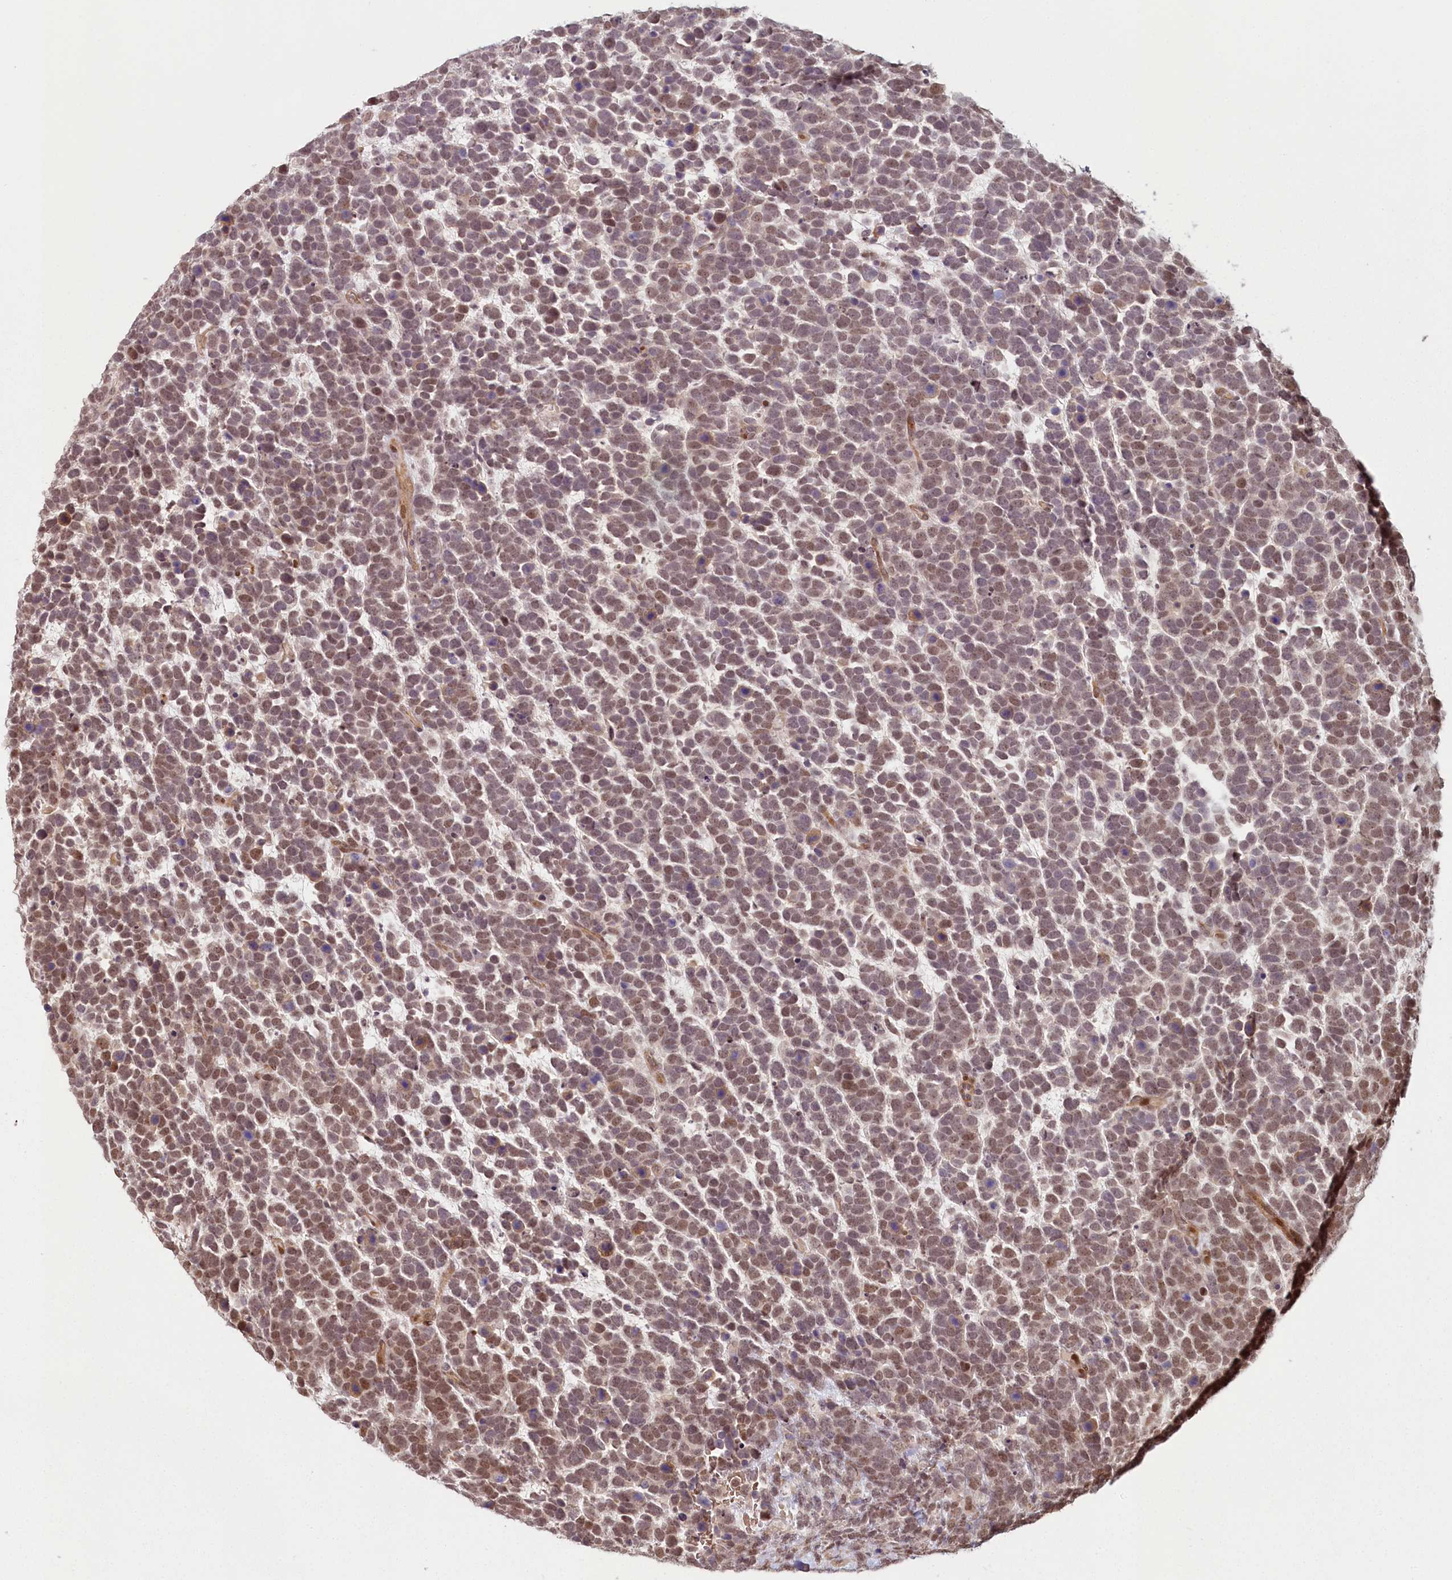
{"staining": {"intensity": "moderate", "quantity": ">75%", "location": "nuclear"}, "tissue": "urothelial cancer", "cell_type": "Tumor cells", "image_type": "cancer", "snomed": [{"axis": "morphology", "description": "Urothelial carcinoma, High grade"}, {"axis": "topography", "description": "Urinary bladder"}], "caption": "The immunohistochemical stain shows moderate nuclear staining in tumor cells of urothelial carcinoma (high-grade) tissue. The staining was performed using DAB (3,3'-diaminobenzidine), with brown indicating positive protein expression. Nuclei are stained blue with hematoxylin.", "gene": "FAM204A", "patient": {"sex": "female", "age": 82}}